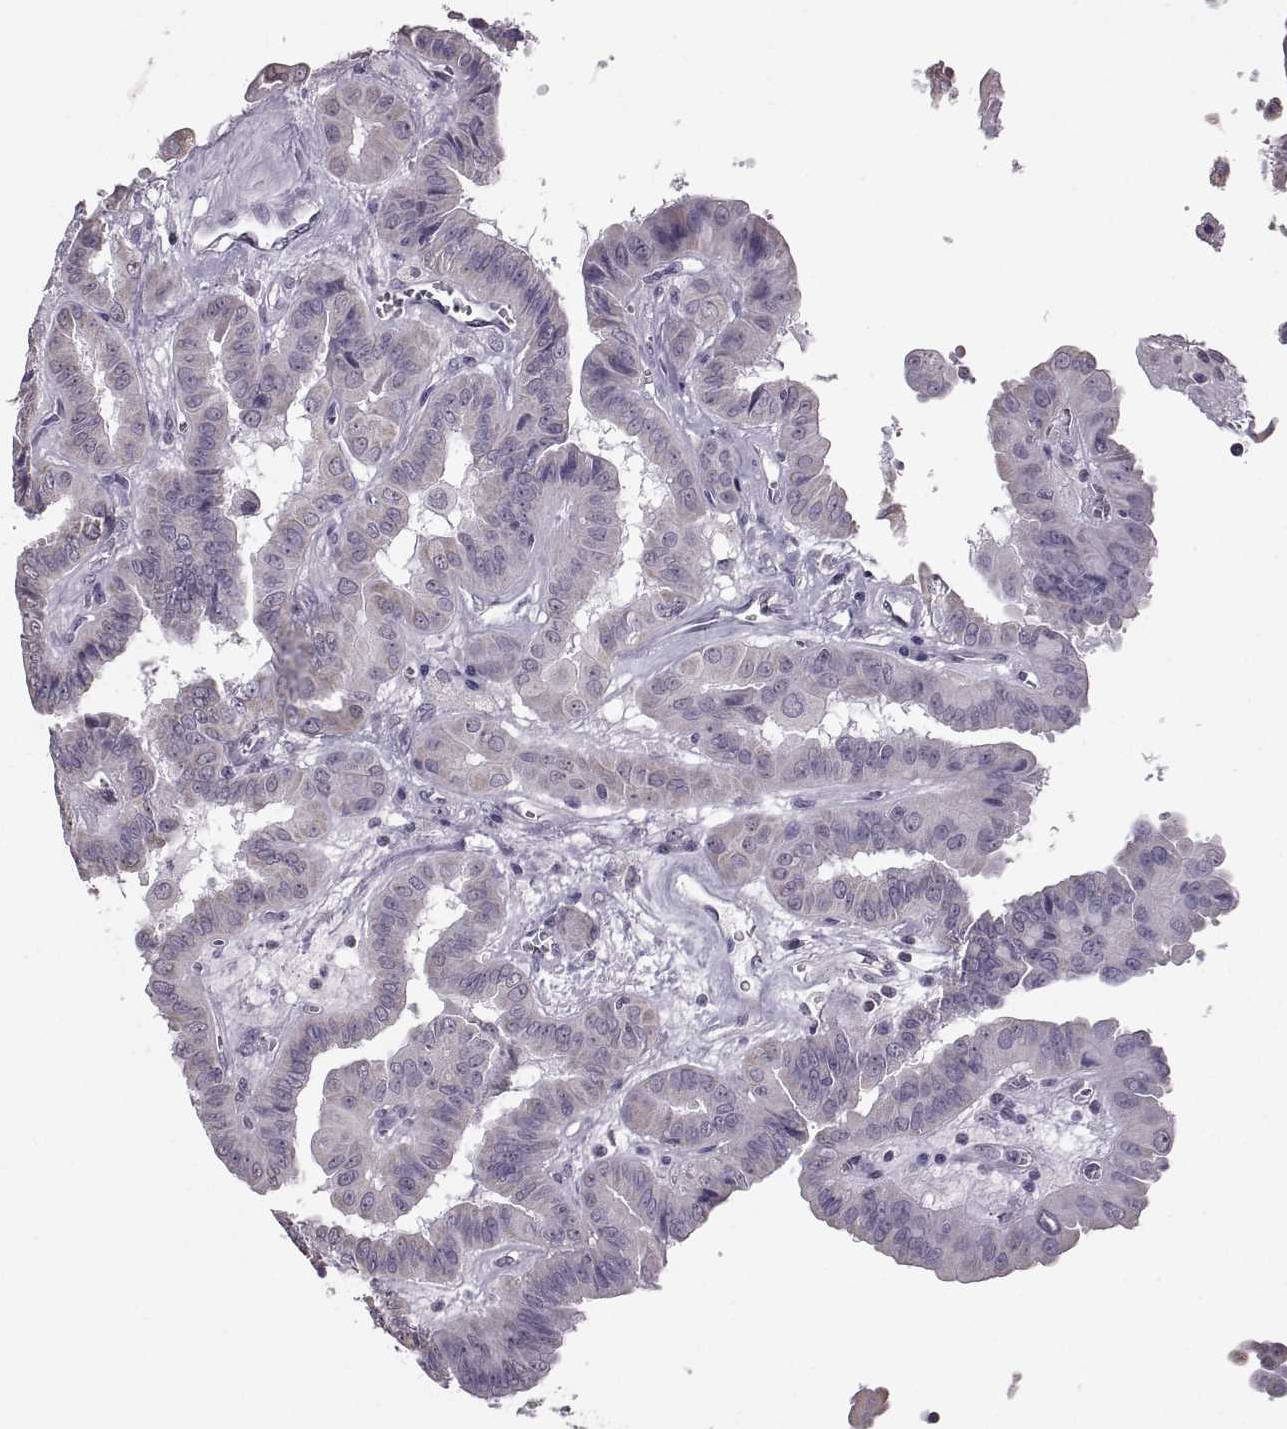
{"staining": {"intensity": "negative", "quantity": "none", "location": "none"}, "tissue": "thyroid cancer", "cell_type": "Tumor cells", "image_type": "cancer", "snomed": [{"axis": "morphology", "description": "Papillary adenocarcinoma, NOS"}, {"axis": "topography", "description": "Thyroid gland"}], "caption": "There is no significant positivity in tumor cells of thyroid papillary adenocarcinoma. The staining is performed using DAB brown chromogen with nuclei counter-stained in using hematoxylin.", "gene": "ALDH3A1", "patient": {"sex": "female", "age": 37}}